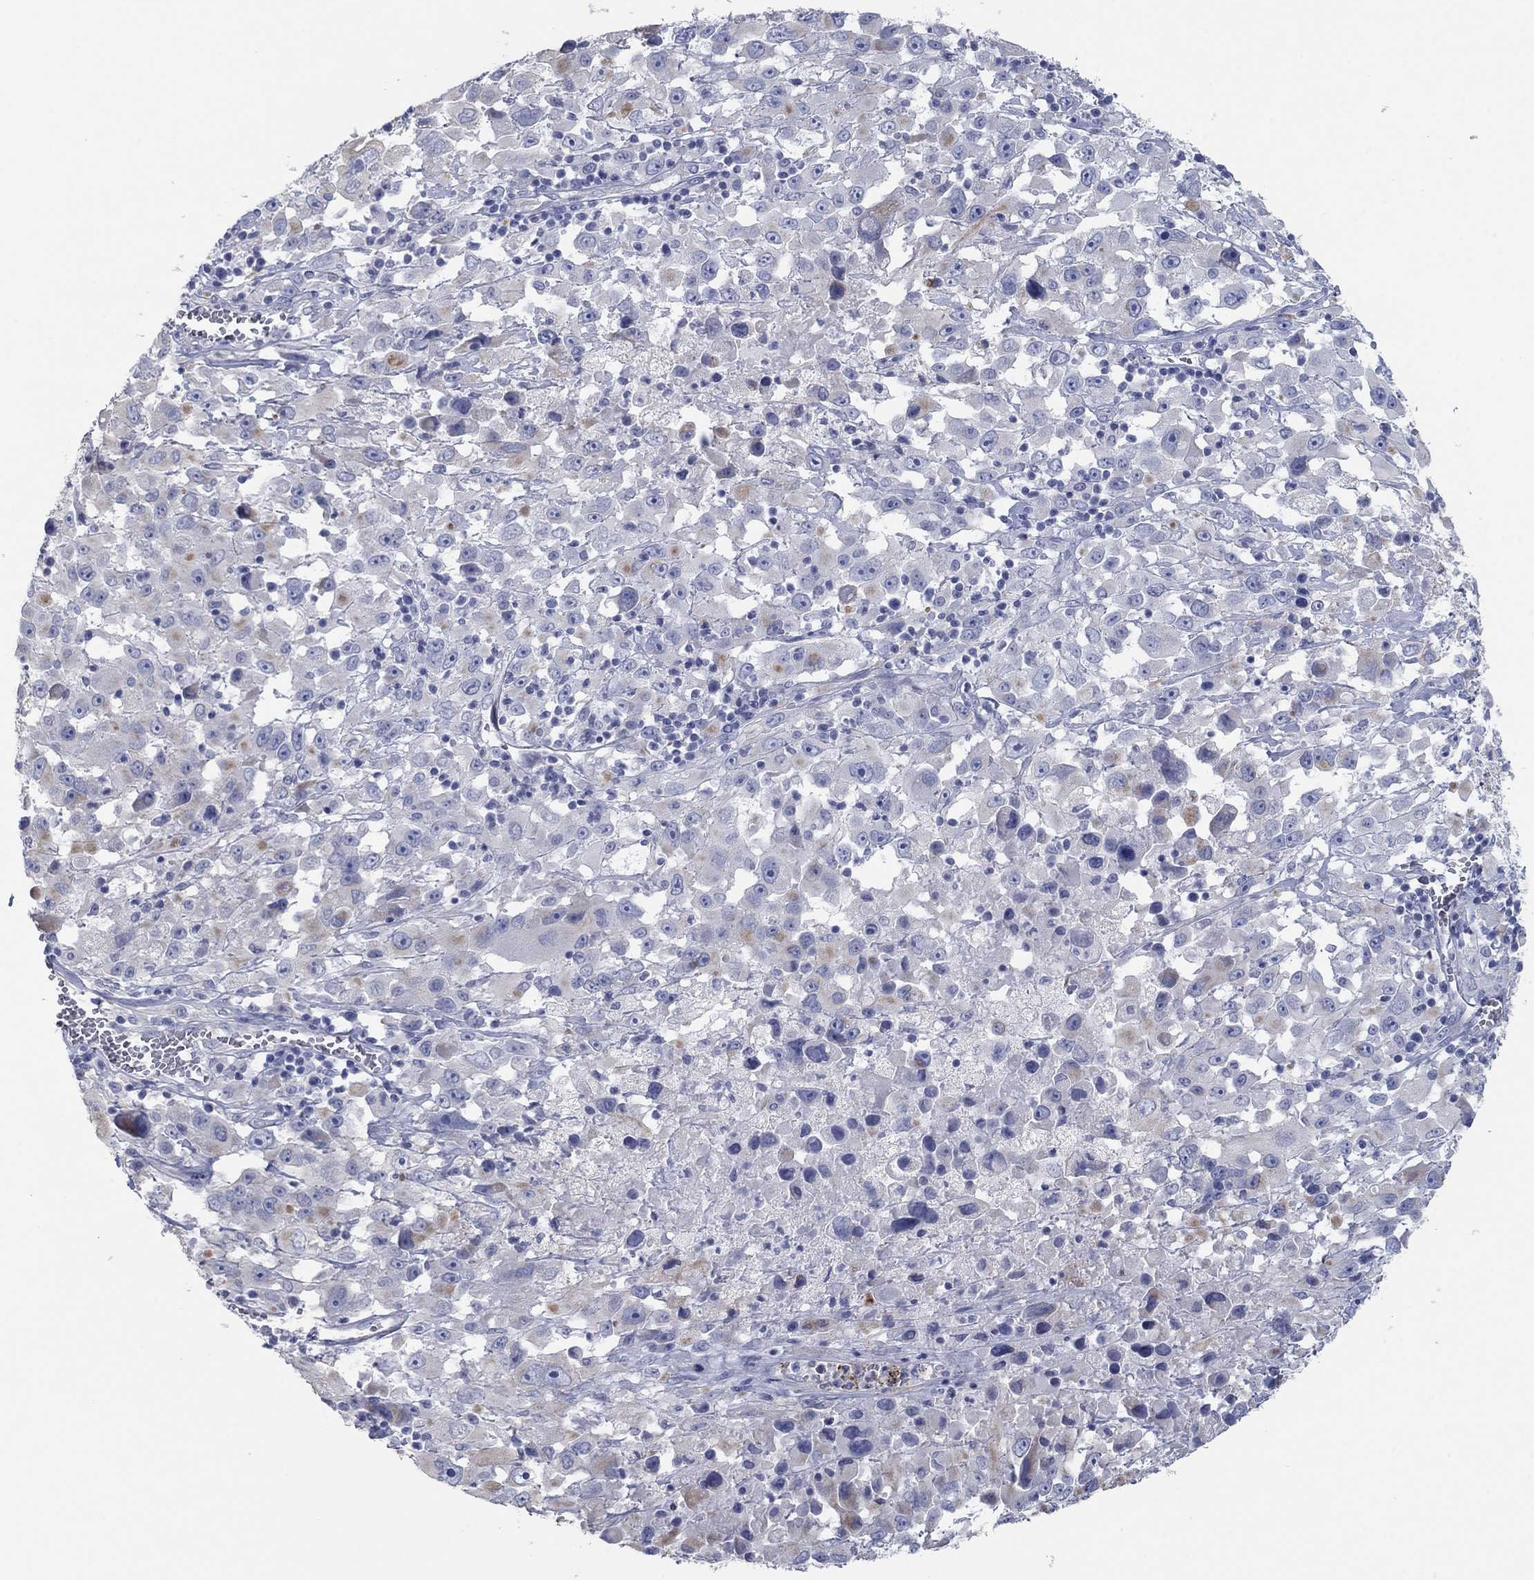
{"staining": {"intensity": "negative", "quantity": "none", "location": "none"}, "tissue": "melanoma", "cell_type": "Tumor cells", "image_type": "cancer", "snomed": [{"axis": "morphology", "description": "Malignant melanoma, Metastatic site"}, {"axis": "topography", "description": "Lymph node"}], "caption": "Immunohistochemistry (IHC) histopathology image of melanoma stained for a protein (brown), which exhibits no staining in tumor cells. The staining is performed using DAB brown chromogen with nuclei counter-stained in using hematoxylin.", "gene": "APOC3", "patient": {"sex": "male", "age": 50}}